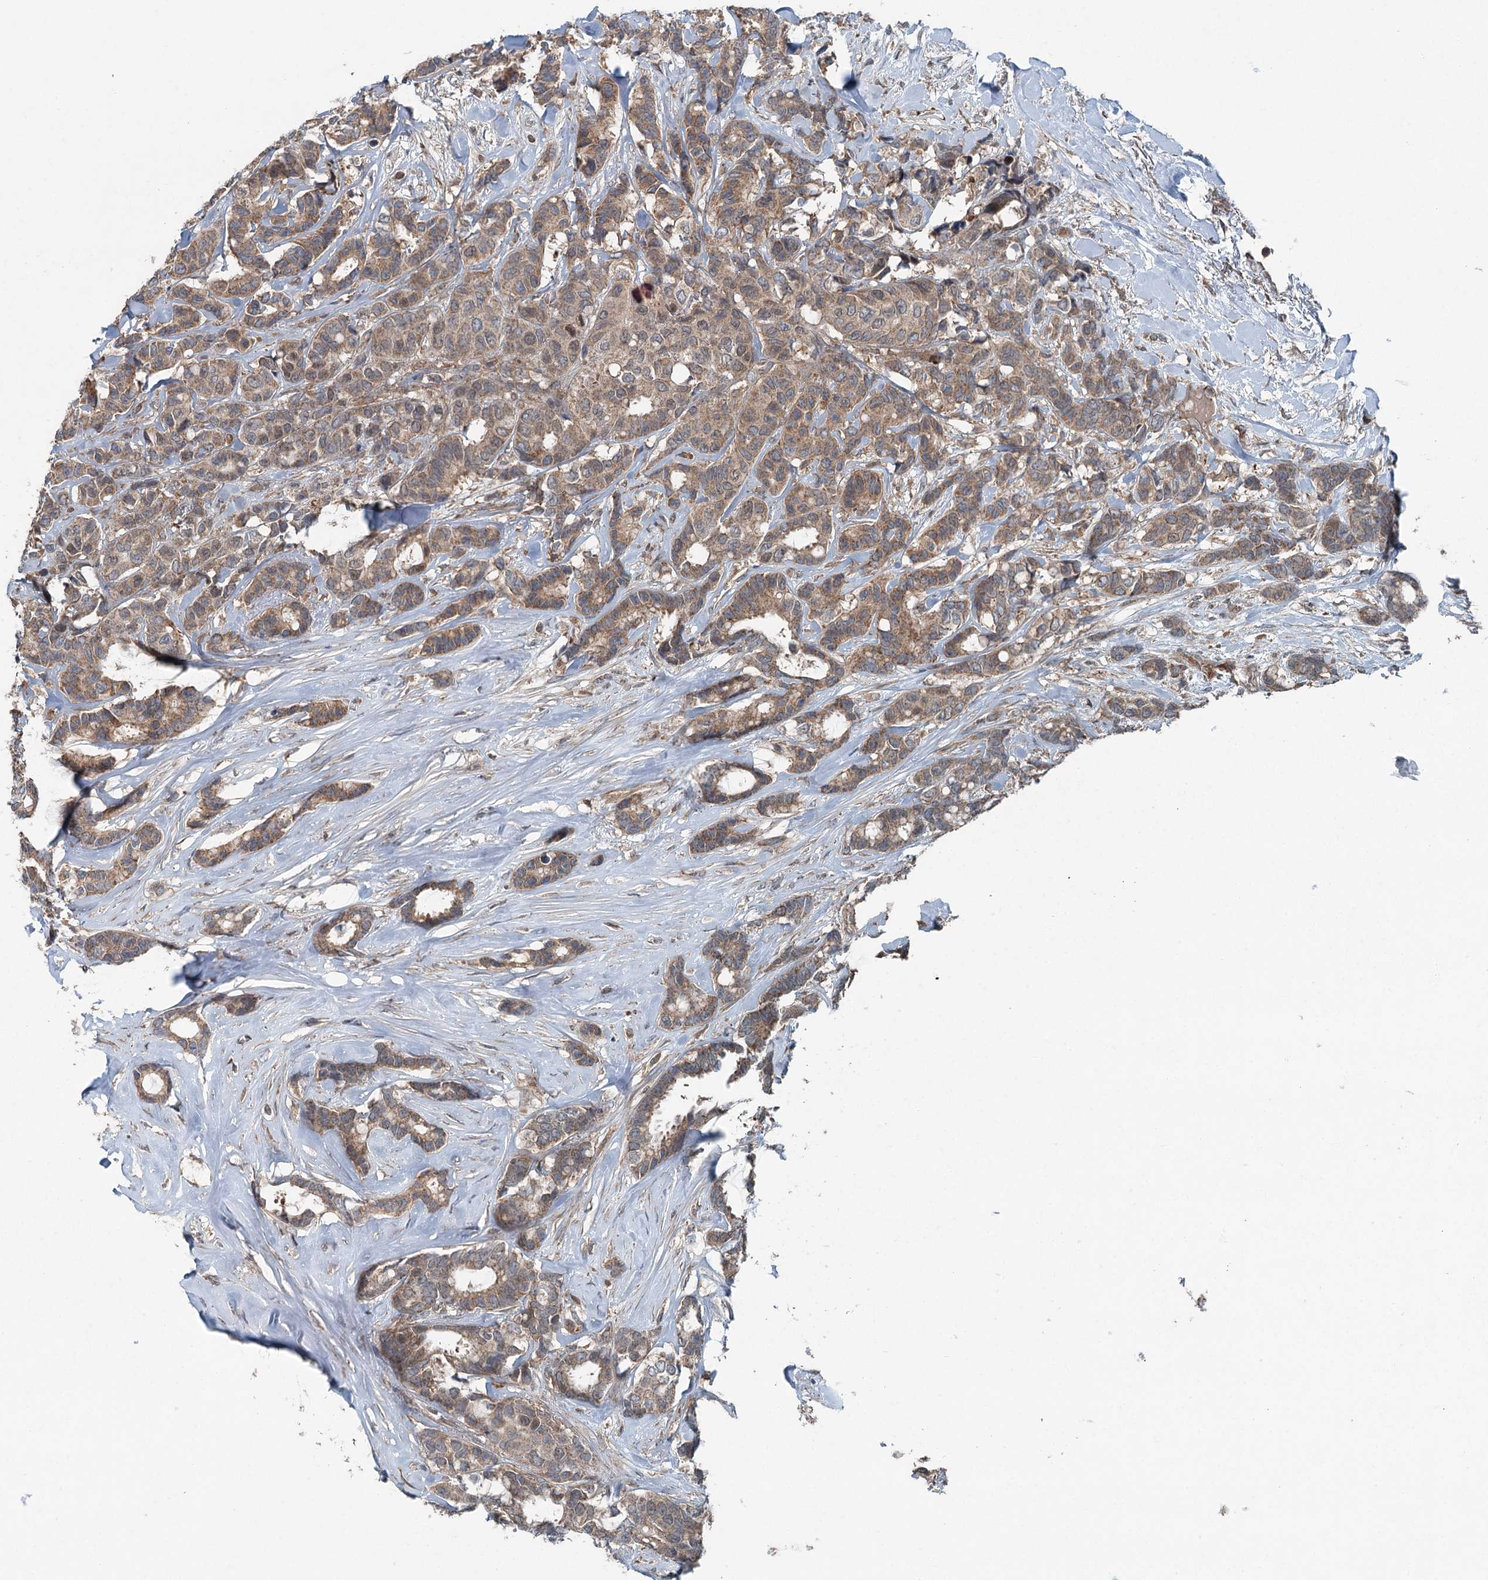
{"staining": {"intensity": "moderate", "quantity": ">75%", "location": "cytoplasmic/membranous"}, "tissue": "breast cancer", "cell_type": "Tumor cells", "image_type": "cancer", "snomed": [{"axis": "morphology", "description": "Duct carcinoma"}, {"axis": "topography", "description": "Breast"}], "caption": "Breast infiltrating ductal carcinoma tissue exhibits moderate cytoplasmic/membranous positivity in approximately >75% of tumor cells", "gene": "SKIC3", "patient": {"sex": "female", "age": 87}}